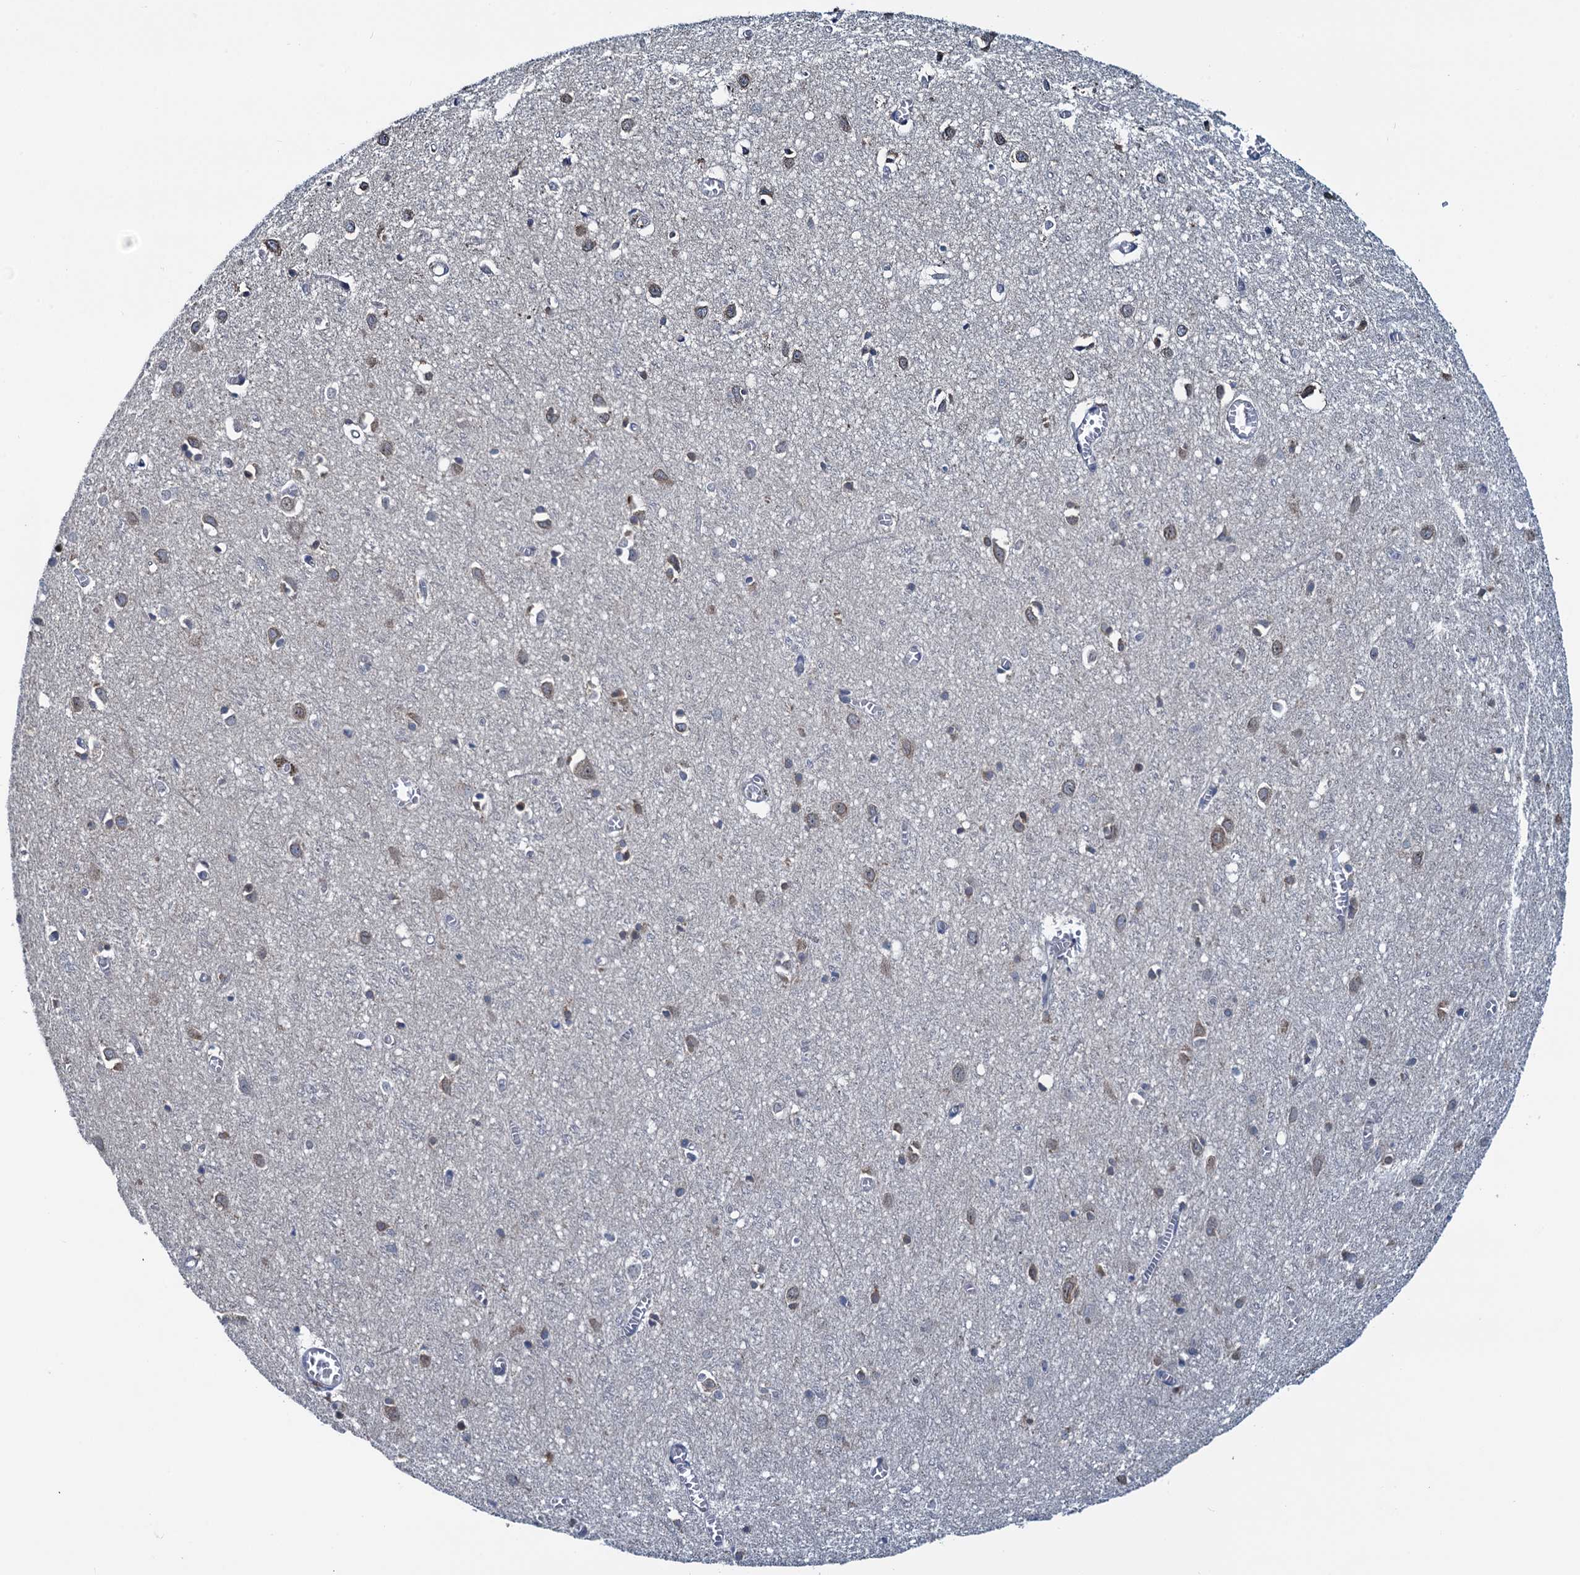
{"staining": {"intensity": "negative", "quantity": "none", "location": "none"}, "tissue": "cerebral cortex", "cell_type": "Endothelial cells", "image_type": "normal", "snomed": [{"axis": "morphology", "description": "Normal tissue, NOS"}, {"axis": "topography", "description": "Cerebral cortex"}], "caption": "Normal cerebral cortex was stained to show a protein in brown. There is no significant expression in endothelial cells. Brightfield microscopy of IHC stained with DAB (3,3'-diaminobenzidine) (brown) and hematoxylin (blue), captured at high magnification.", "gene": "RNF125", "patient": {"sex": "female", "age": 64}}